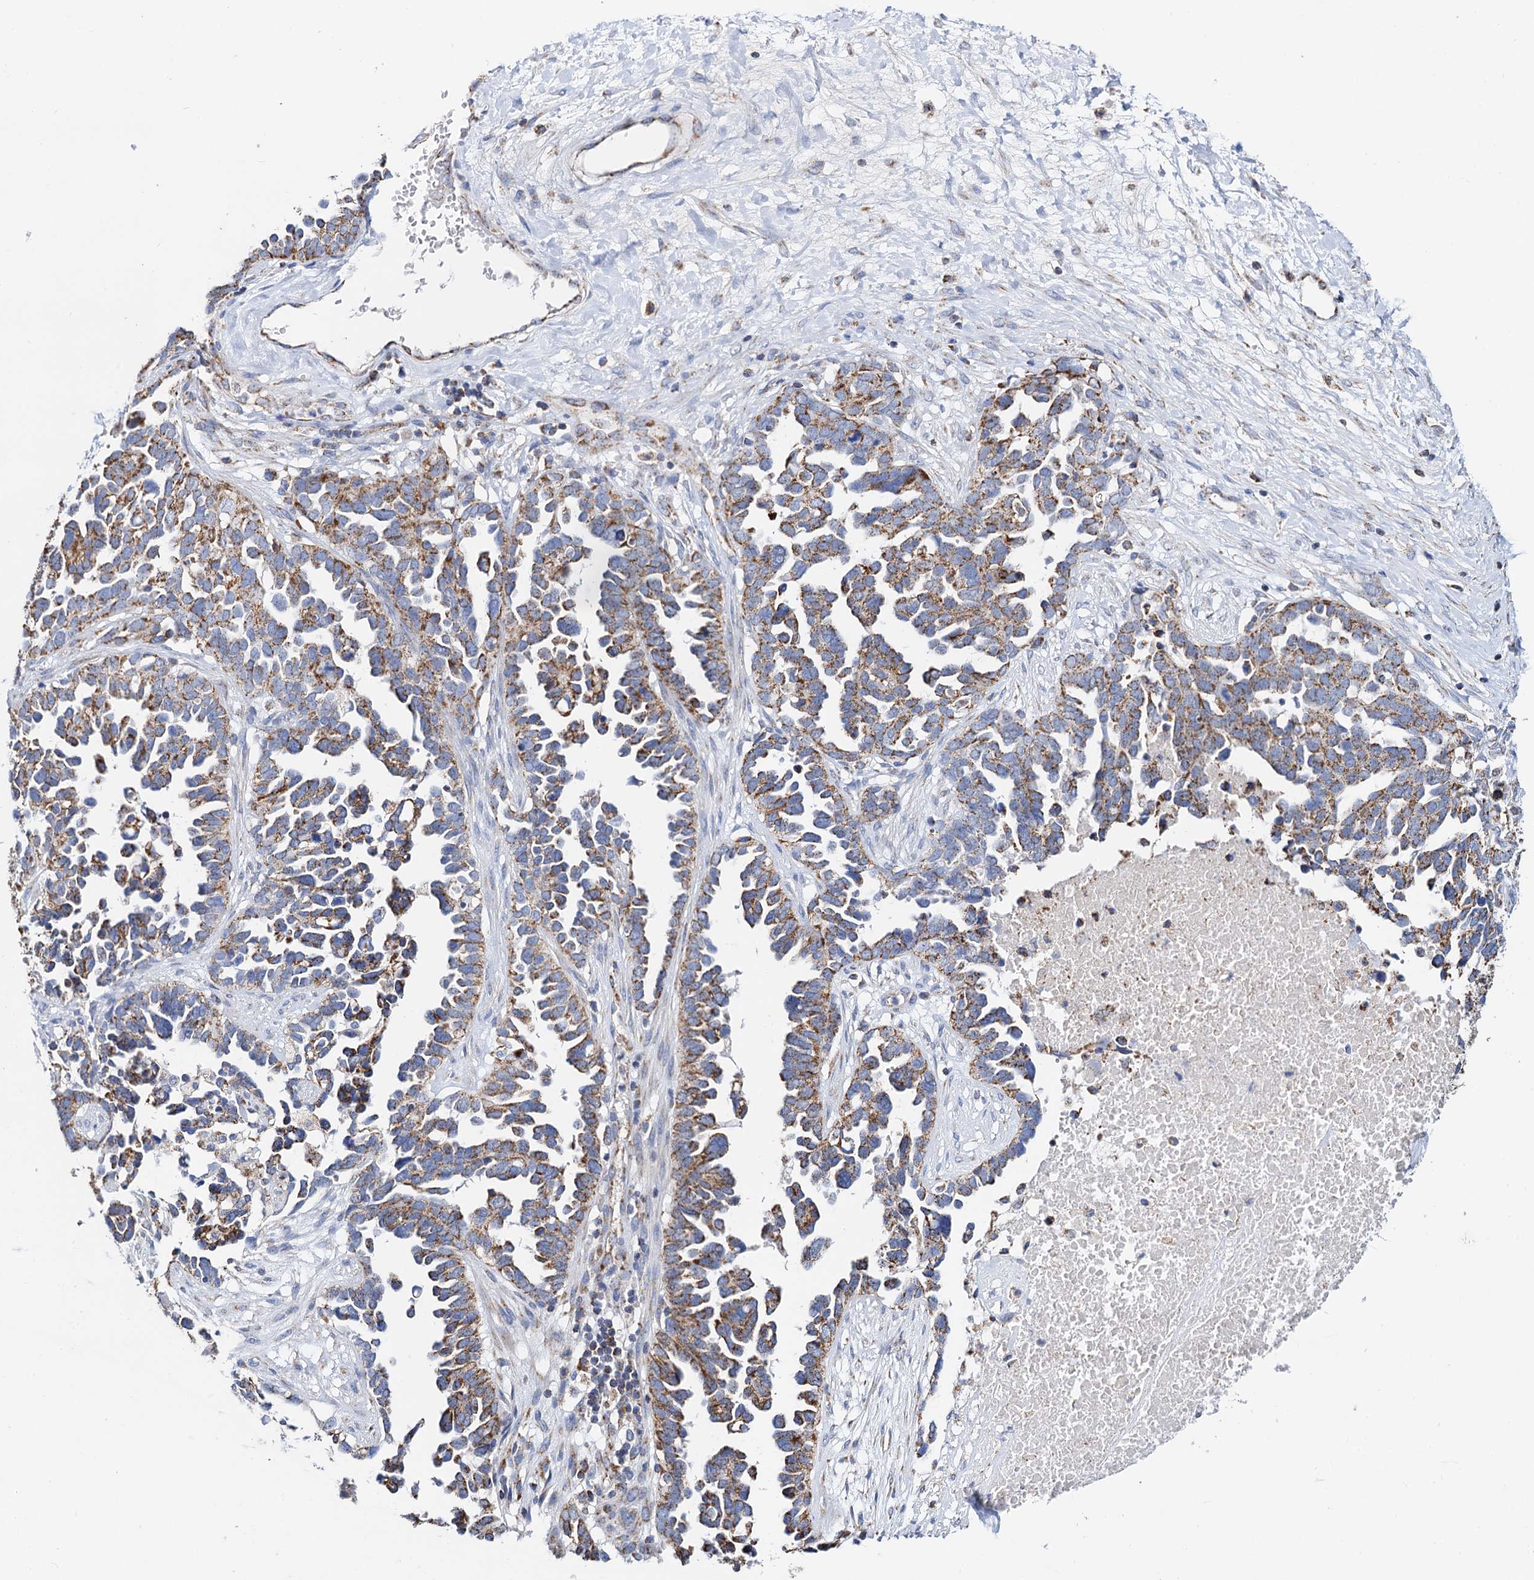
{"staining": {"intensity": "moderate", "quantity": ">75%", "location": "cytoplasmic/membranous"}, "tissue": "ovarian cancer", "cell_type": "Tumor cells", "image_type": "cancer", "snomed": [{"axis": "morphology", "description": "Cystadenocarcinoma, serous, NOS"}, {"axis": "topography", "description": "Ovary"}], "caption": "This photomicrograph exhibits immunohistochemistry (IHC) staining of human ovarian serous cystadenocarcinoma, with medium moderate cytoplasmic/membranous expression in about >75% of tumor cells.", "gene": "C2CD3", "patient": {"sex": "female", "age": 54}}